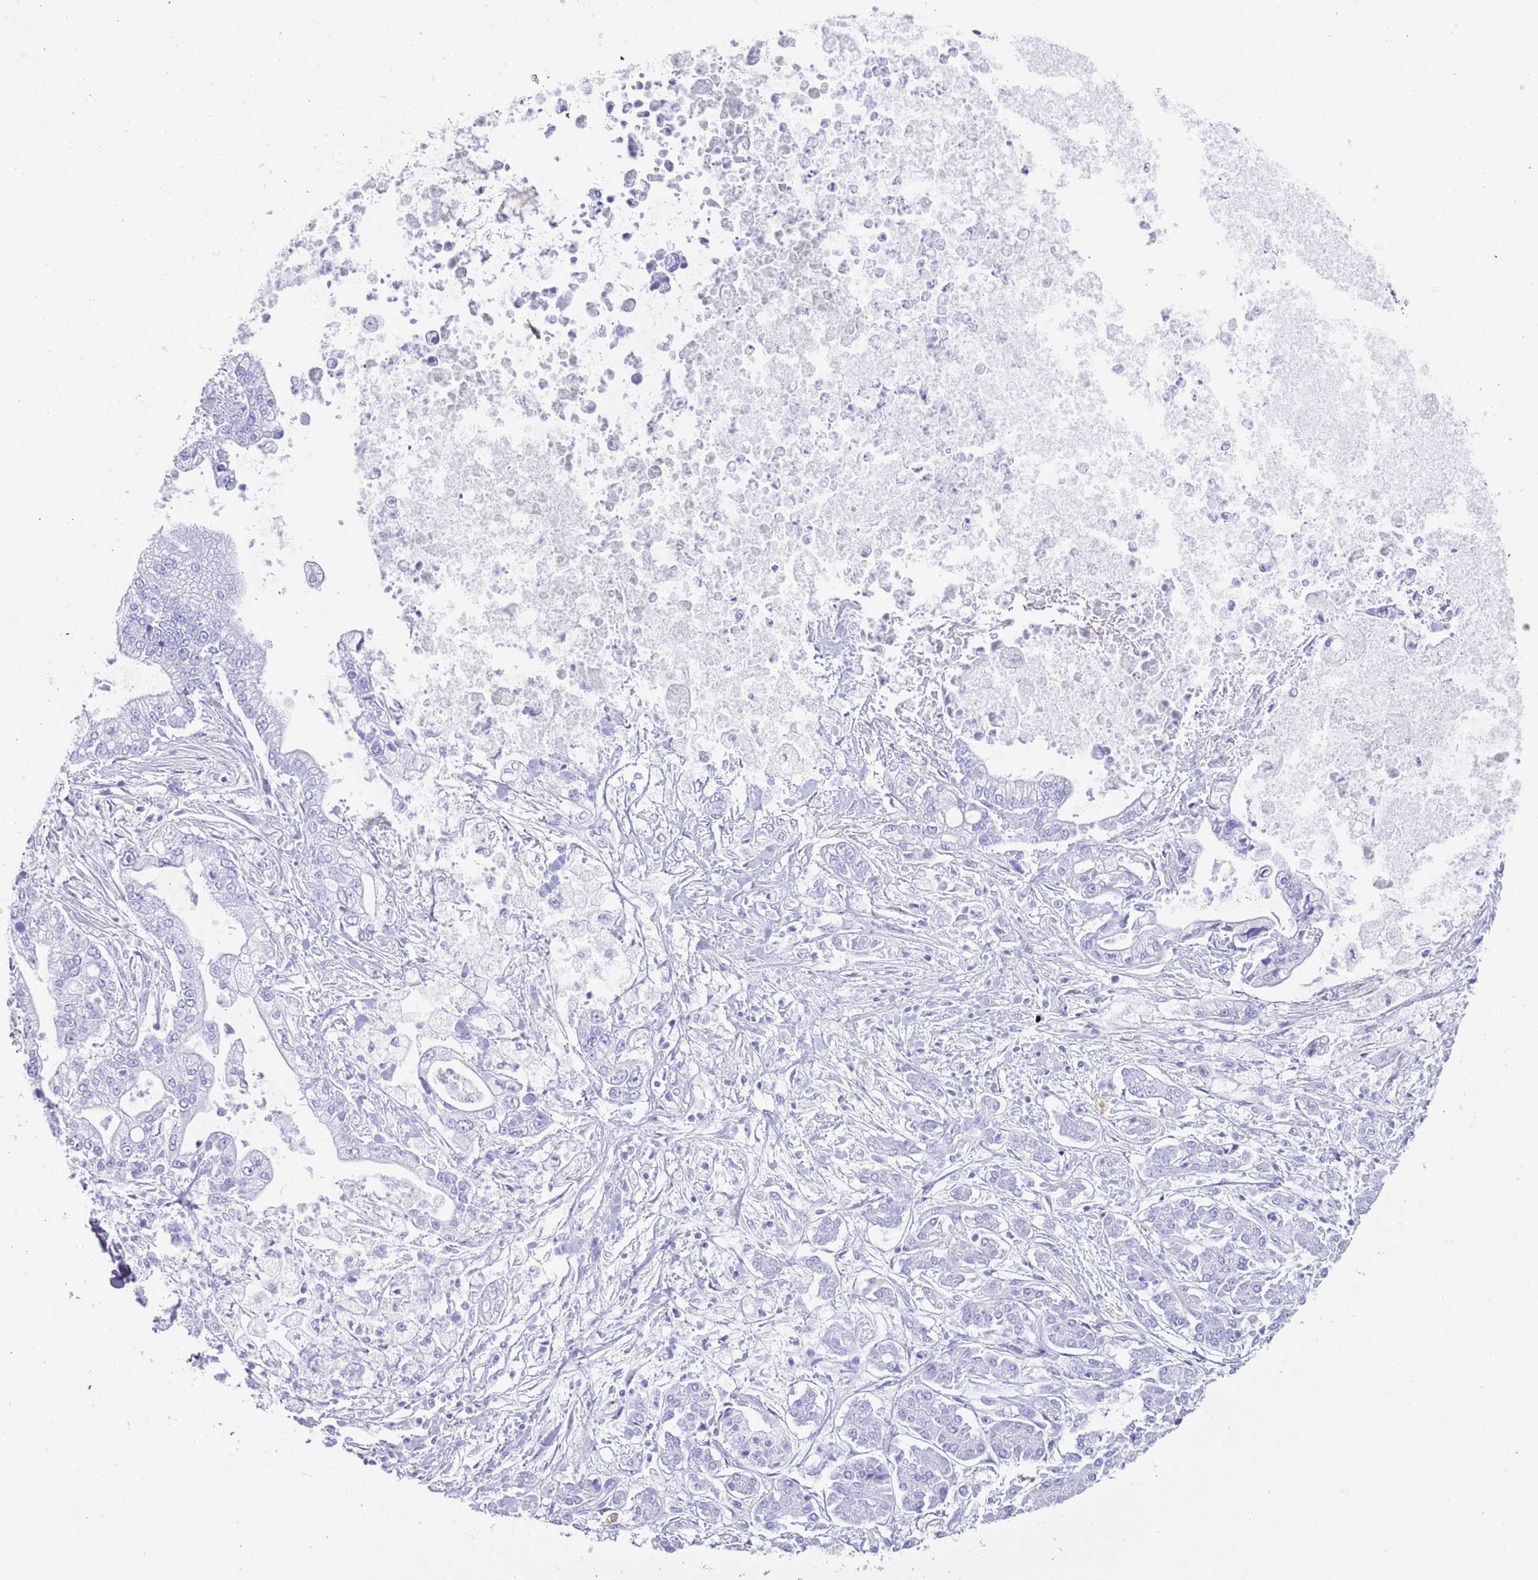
{"staining": {"intensity": "negative", "quantity": "none", "location": "none"}, "tissue": "pancreatic cancer", "cell_type": "Tumor cells", "image_type": "cancer", "snomed": [{"axis": "morphology", "description": "Adenocarcinoma, NOS"}, {"axis": "topography", "description": "Pancreas"}], "caption": "This is a micrograph of immunohistochemistry staining of pancreatic adenocarcinoma, which shows no positivity in tumor cells.", "gene": "MYADML2", "patient": {"sex": "male", "age": 69}}